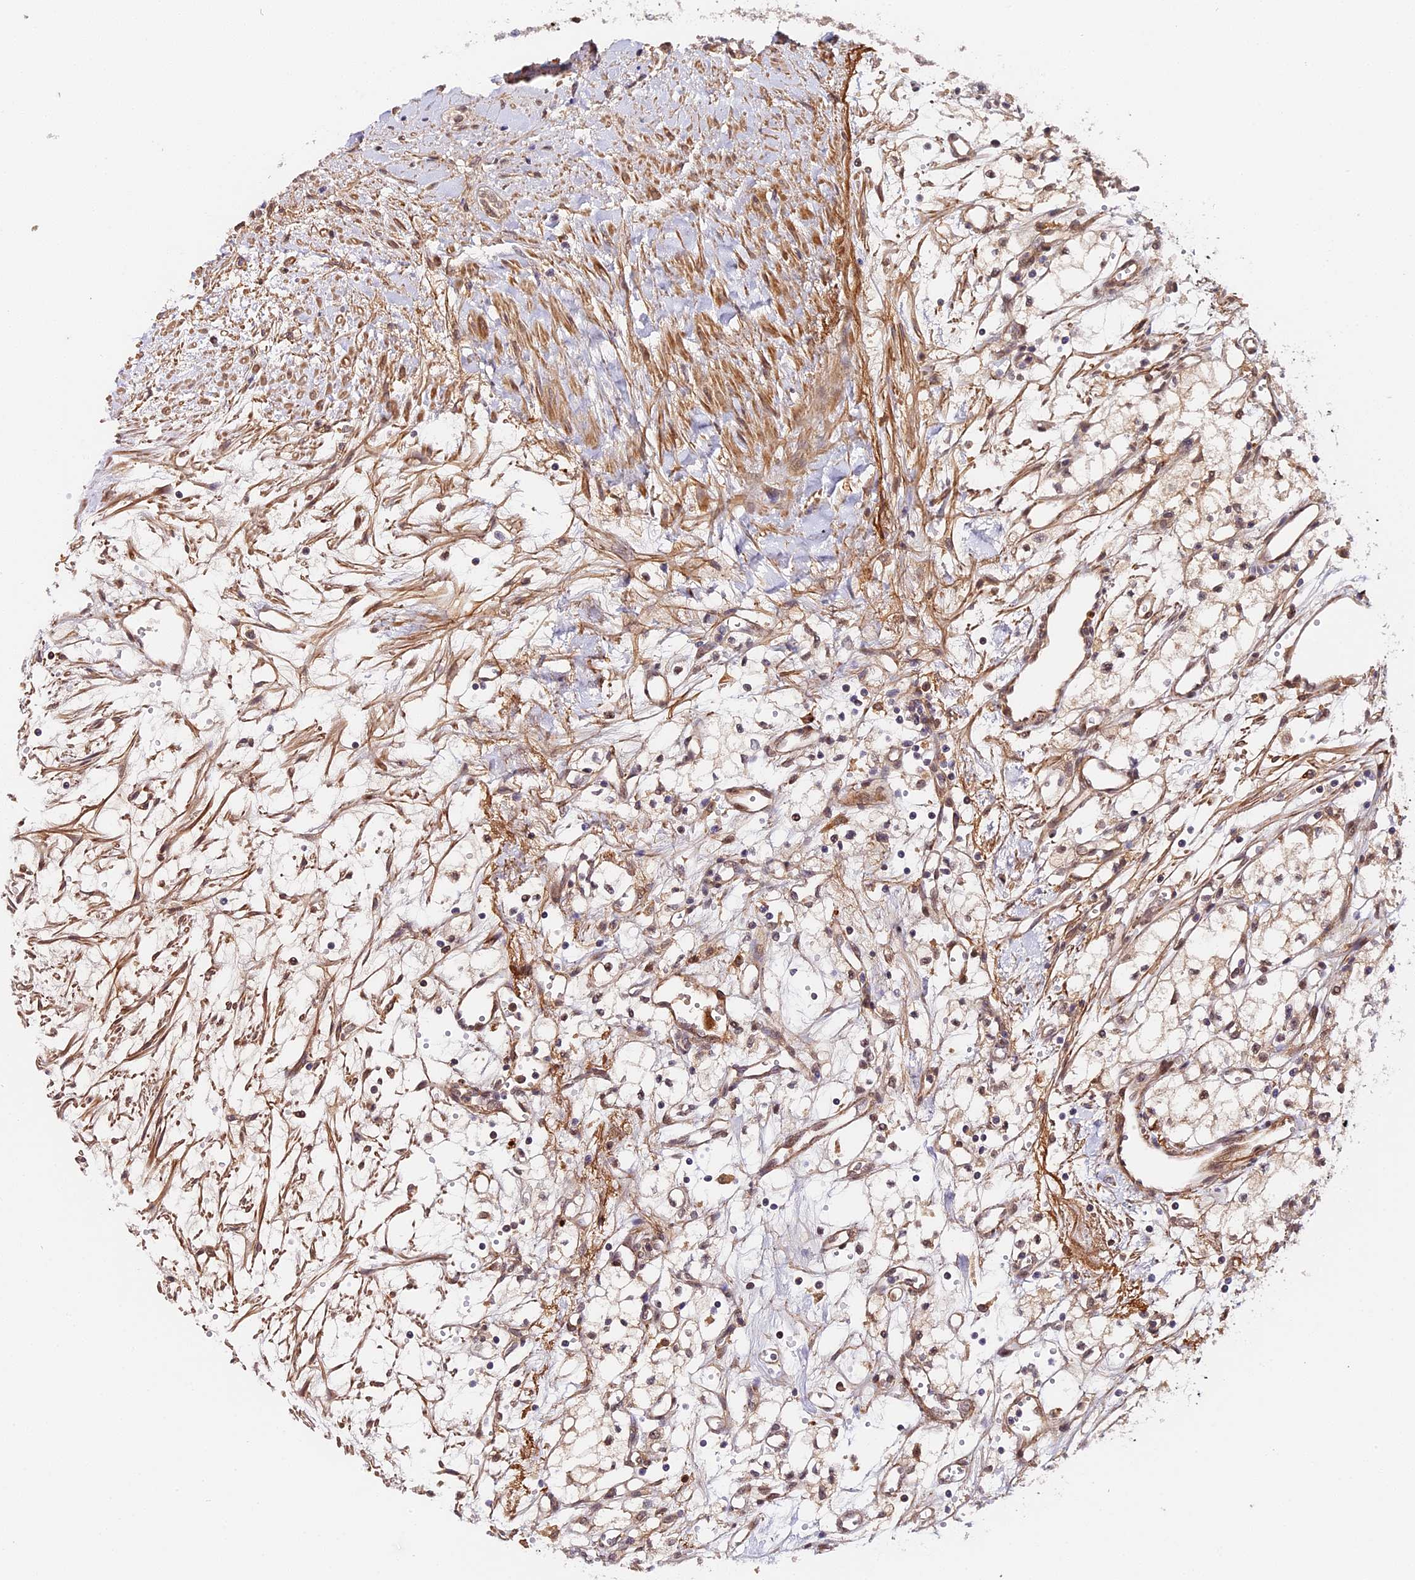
{"staining": {"intensity": "moderate", "quantity": "25%-75%", "location": "nuclear"}, "tissue": "renal cancer", "cell_type": "Tumor cells", "image_type": "cancer", "snomed": [{"axis": "morphology", "description": "Adenocarcinoma, NOS"}, {"axis": "topography", "description": "Kidney"}], "caption": "High-power microscopy captured an IHC image of renal cancer, revealing moderate nuclear expression in about 25%-75% of tumor cells. (DAB (3,3'-diaminobenzidine) = brown stain, brightfield microscopy at high magnification).", "gene": "IMPACT", "patient": {"sex": "male", "age": 59}}